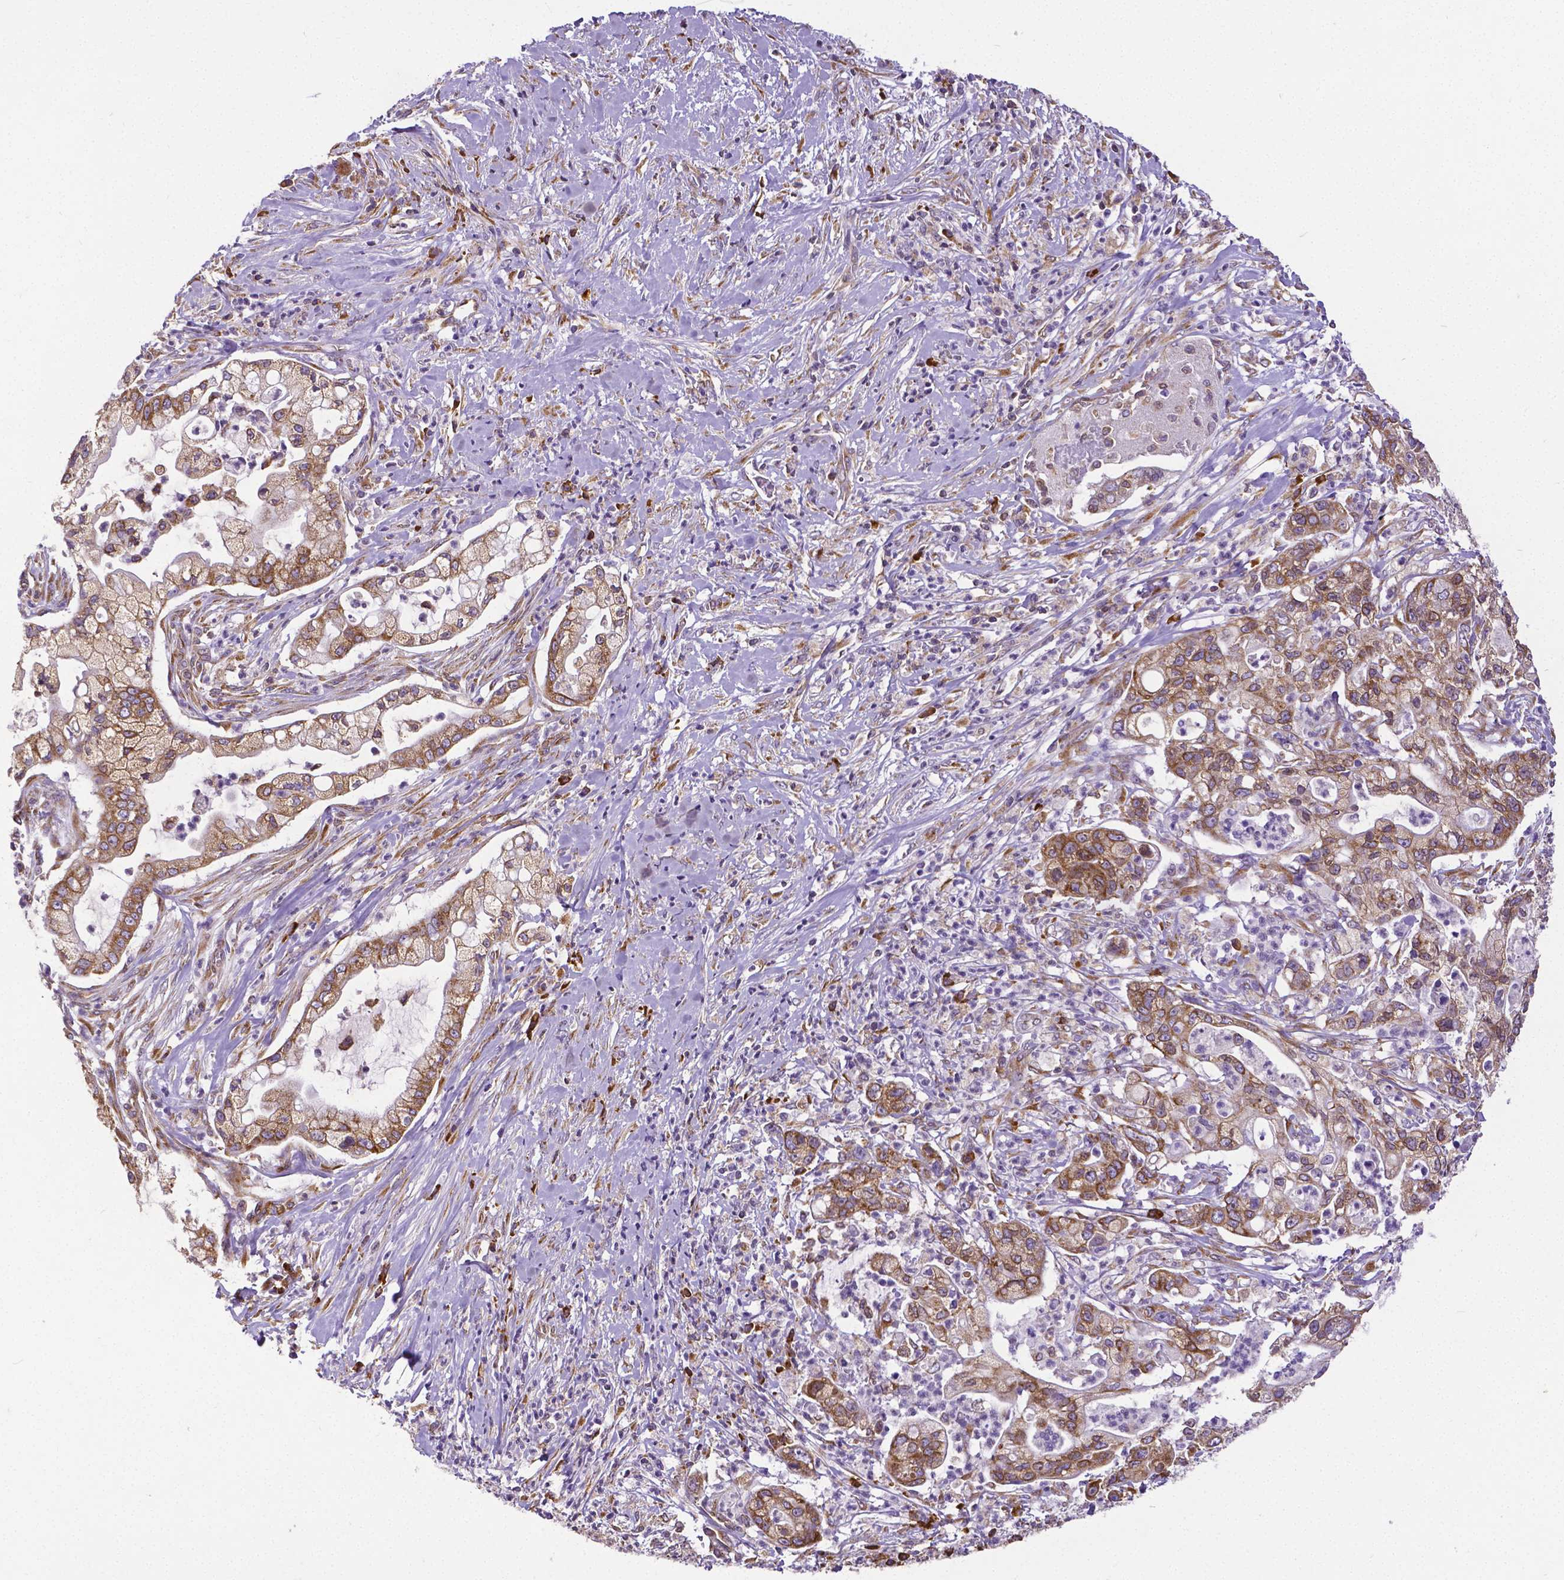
{"staining": {"intensity": "moderate", "quantity": ">75%", "location": "cytoplasmic/membranous"}, "tissue": "pancreatic cancer", "cell_type": "Tumor cells", "image_type": "cancer", "snomed": [{"axis": "morphology", "description": "Adenocarcinoma, NOS"}, {"axis": "topography", "description": "Pancreas"}], "caption": "Immunohistochemical staining of human adenocarcinoma (pancreatic) shows medium levels of moderate cytoplasmic/membranous staining in about >75% of tumor cells. (DAB IHC with brightfield microscopy, high magnification).", "gene": "MTDH", "patient": {"sex": "female", "age": 69}}